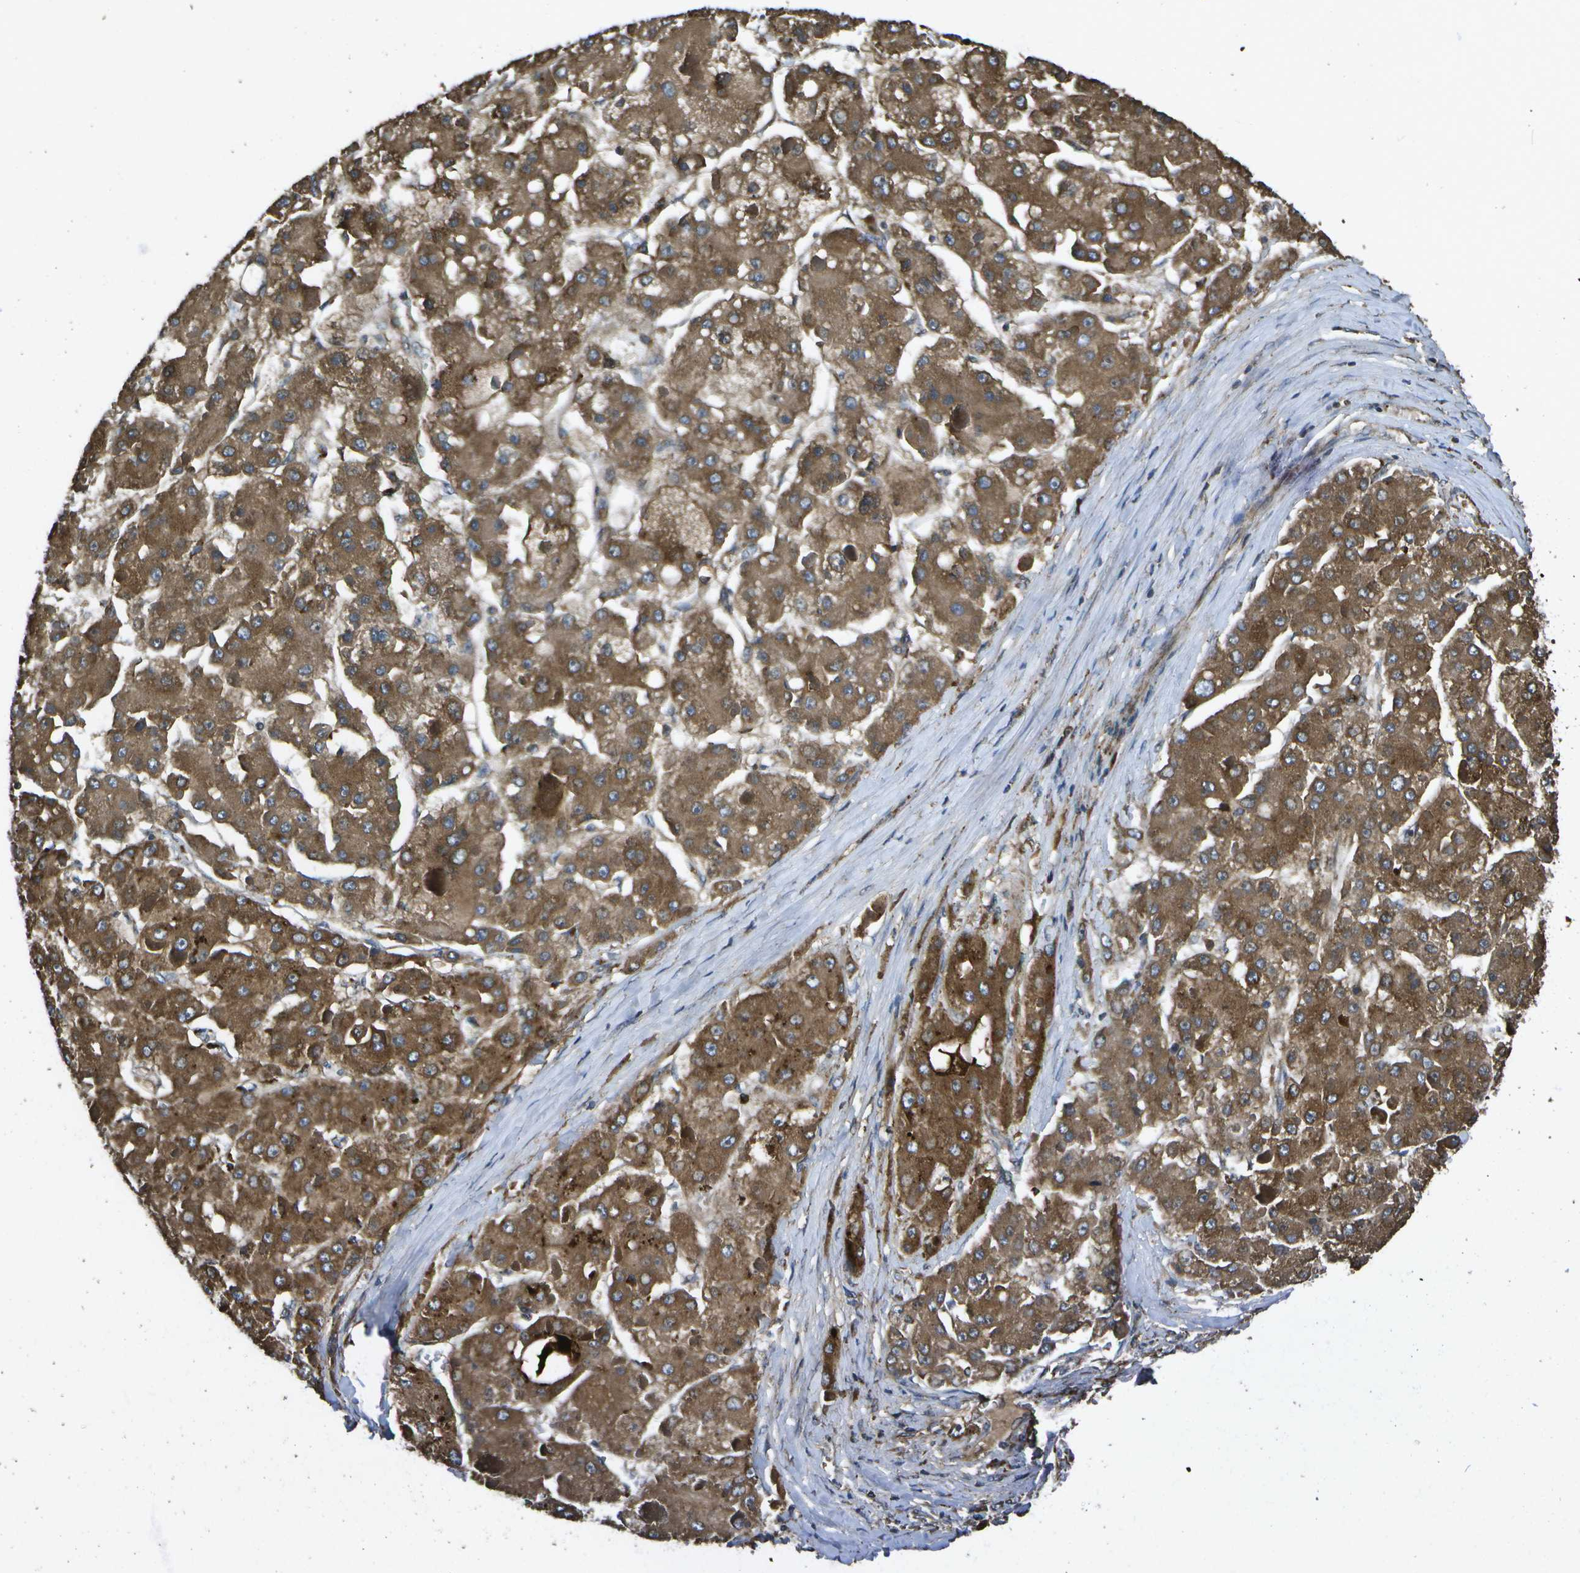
{"staining": {"intensity": "moderate", "quantity": ">75%", "location": "cytoplasmic/membranous"}, "tissue": "liver cancer", "cell_type": "Tumor cells", "image_type": "cancer", "snomed": [{"axis": "morphology", "description": "Carcinoma, Hepatocellular, NOS"}, {"axis": "topography", "description": "Liver"}], "caption": "This is an image of IHC staining of hepatocellular carcinoma (liver), which shows moderate staining in the cytoplasmic/membranous of tumor cells.", "gene": "HFE", "patient": {"sex": "female", "age": 73}}